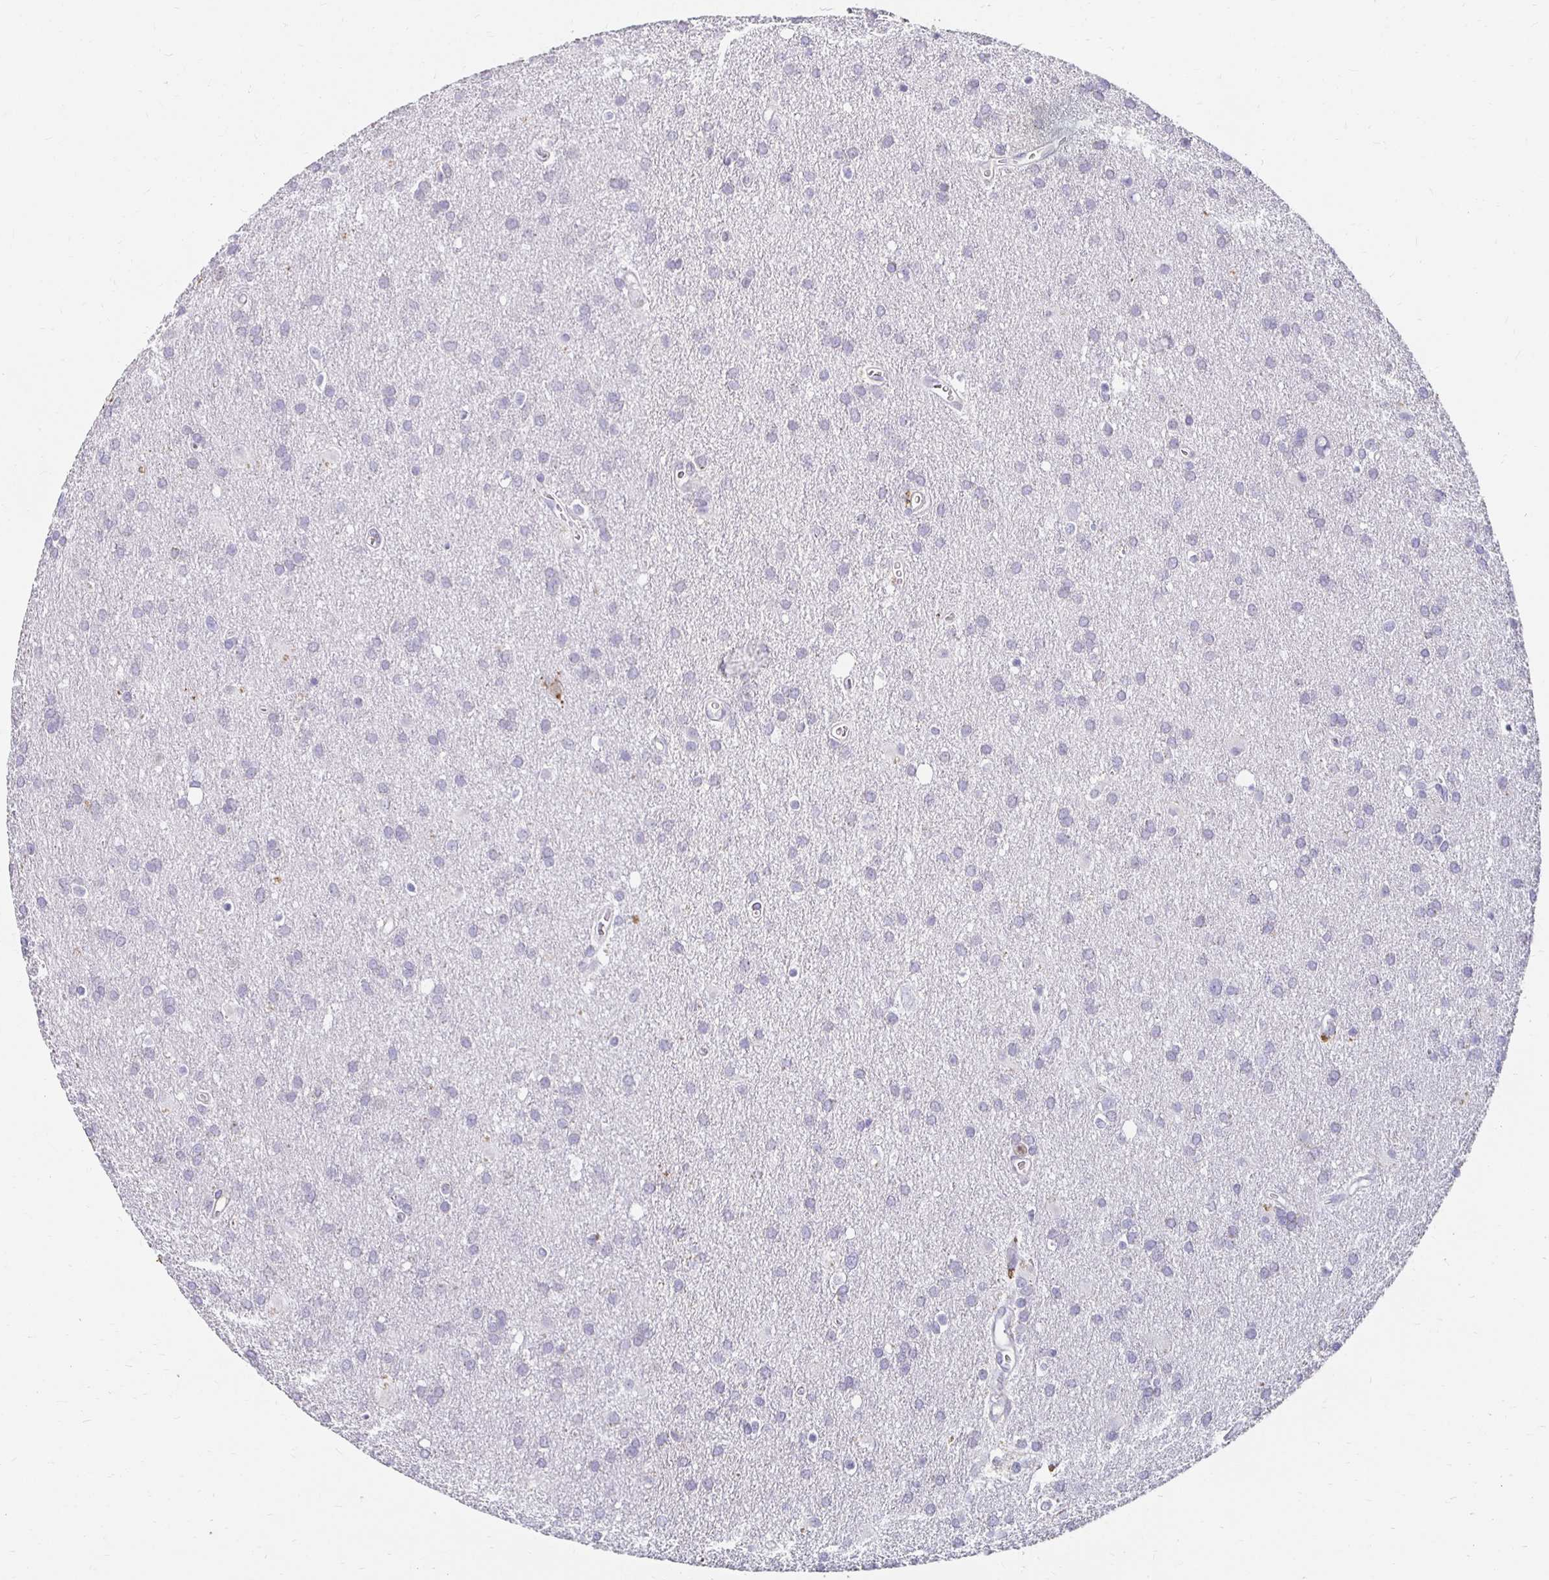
{"staining": {"intensity": "negative", "quantity": "none", "location": "none"}, "tissue": "glioma", "cell_type": "Tumor cells", "image_type": "cancer", "snomed": [{"axis": "morphology", "description": "Glioma, malignant, Low grade"}, {"axis": "topography", "description": "Brain"}], "caption": "The micrograph shows no staining of tumor cells in low-grade glioma (malignant).", "gene": "GK2", "patient": {"sex": "male", "age": 66}}